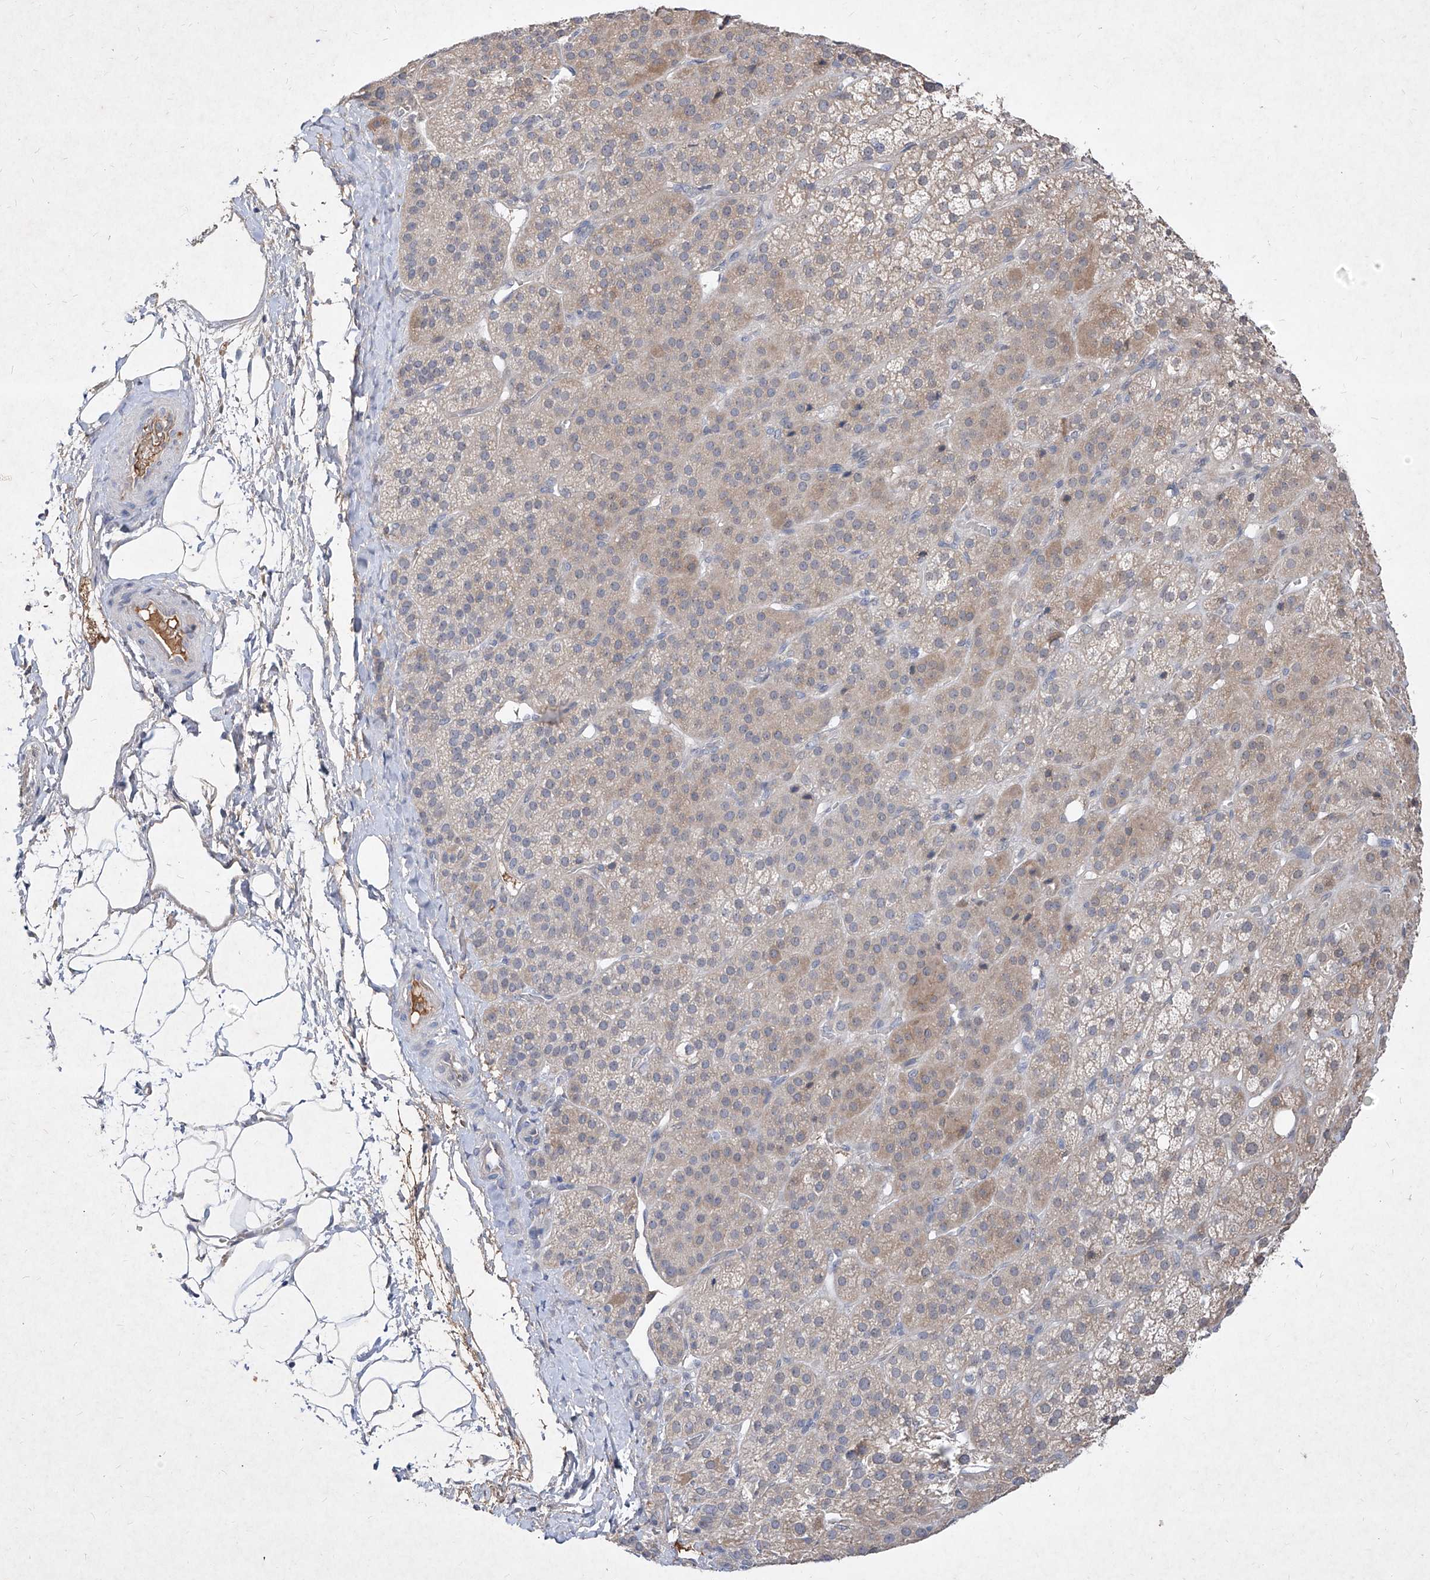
{"staining": {"intensity": "weak", "quantity": "25%-75%", "location": "cytoplasmic/membranous"}, "tissue": "adrenal gland", "cell_type": "Glandular cells", "image_type": "normal", "snomed": [{"axis": "morphology", "description": "Normal tissue, NOS"}, {"axis": "topography", "description": "Adrenal gland"}], "caption": "Immunohistochemical staining of unremarkable adrenal gland reveals low levels of weak cytoplasmic/membranous staining in about 25%-75% of glandular cells.", "gene": "C4A", "patient": {"sex": "female", "age": 57}}